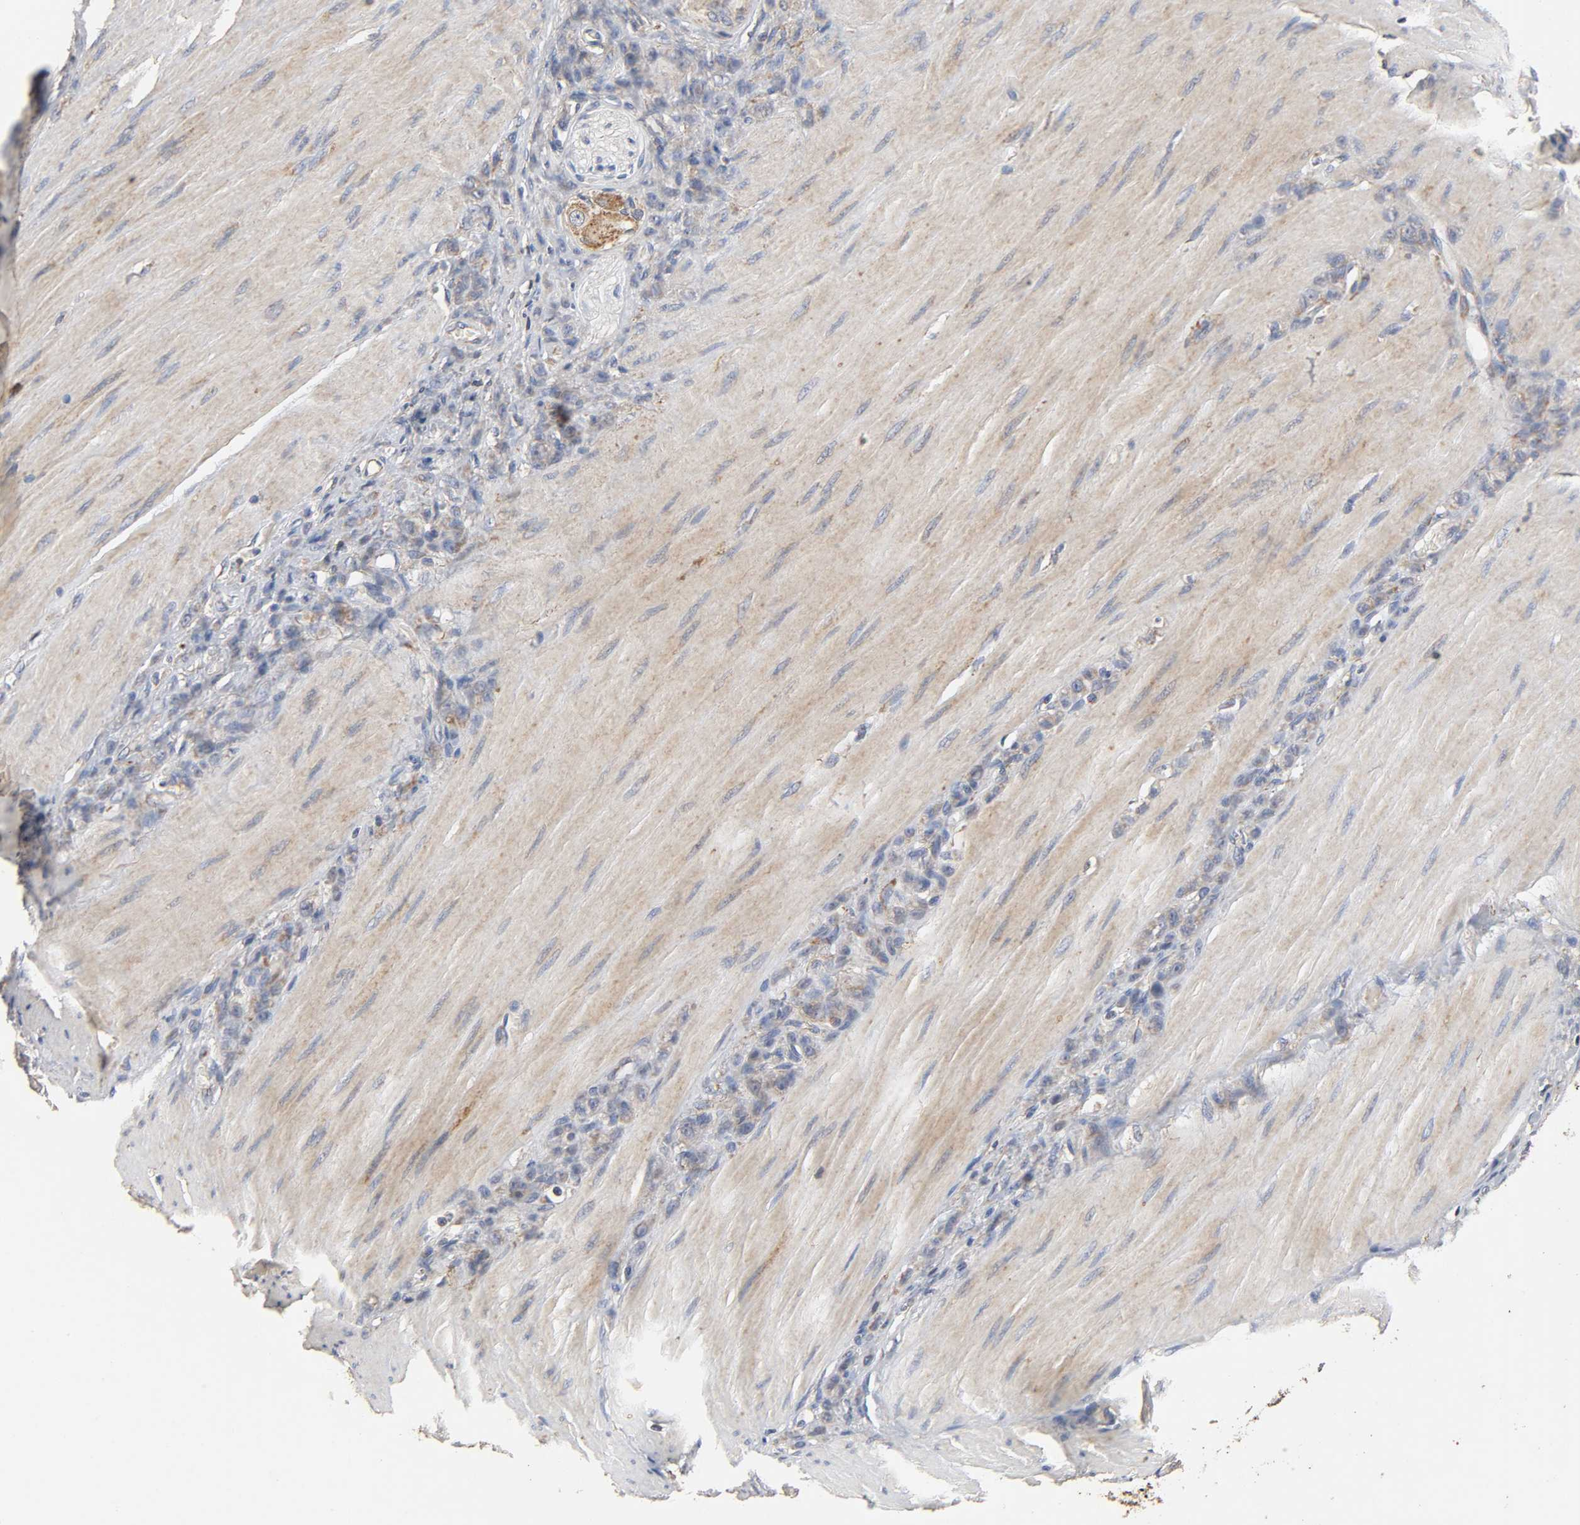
{"staining": {"intensity": "weak", "quantity": "<25%", "location": "cytoplasmic/membranous"}, "tissue": "stomach cancer", "cell_type": "Tumor cells", "image_type": "cancer", "snomed": [{"axis": "morphology", "description": "Adenocarcinoma, NOS"}, {"axis": "topography", "description": "Stomach"}], "caption": "Immunohistochemical staining of adenocarcinoma (stomach) reveals no significant positivity in tumor cells.", "gene": "NDUFS3", "patient": {"sex": "male", "age": 82}}